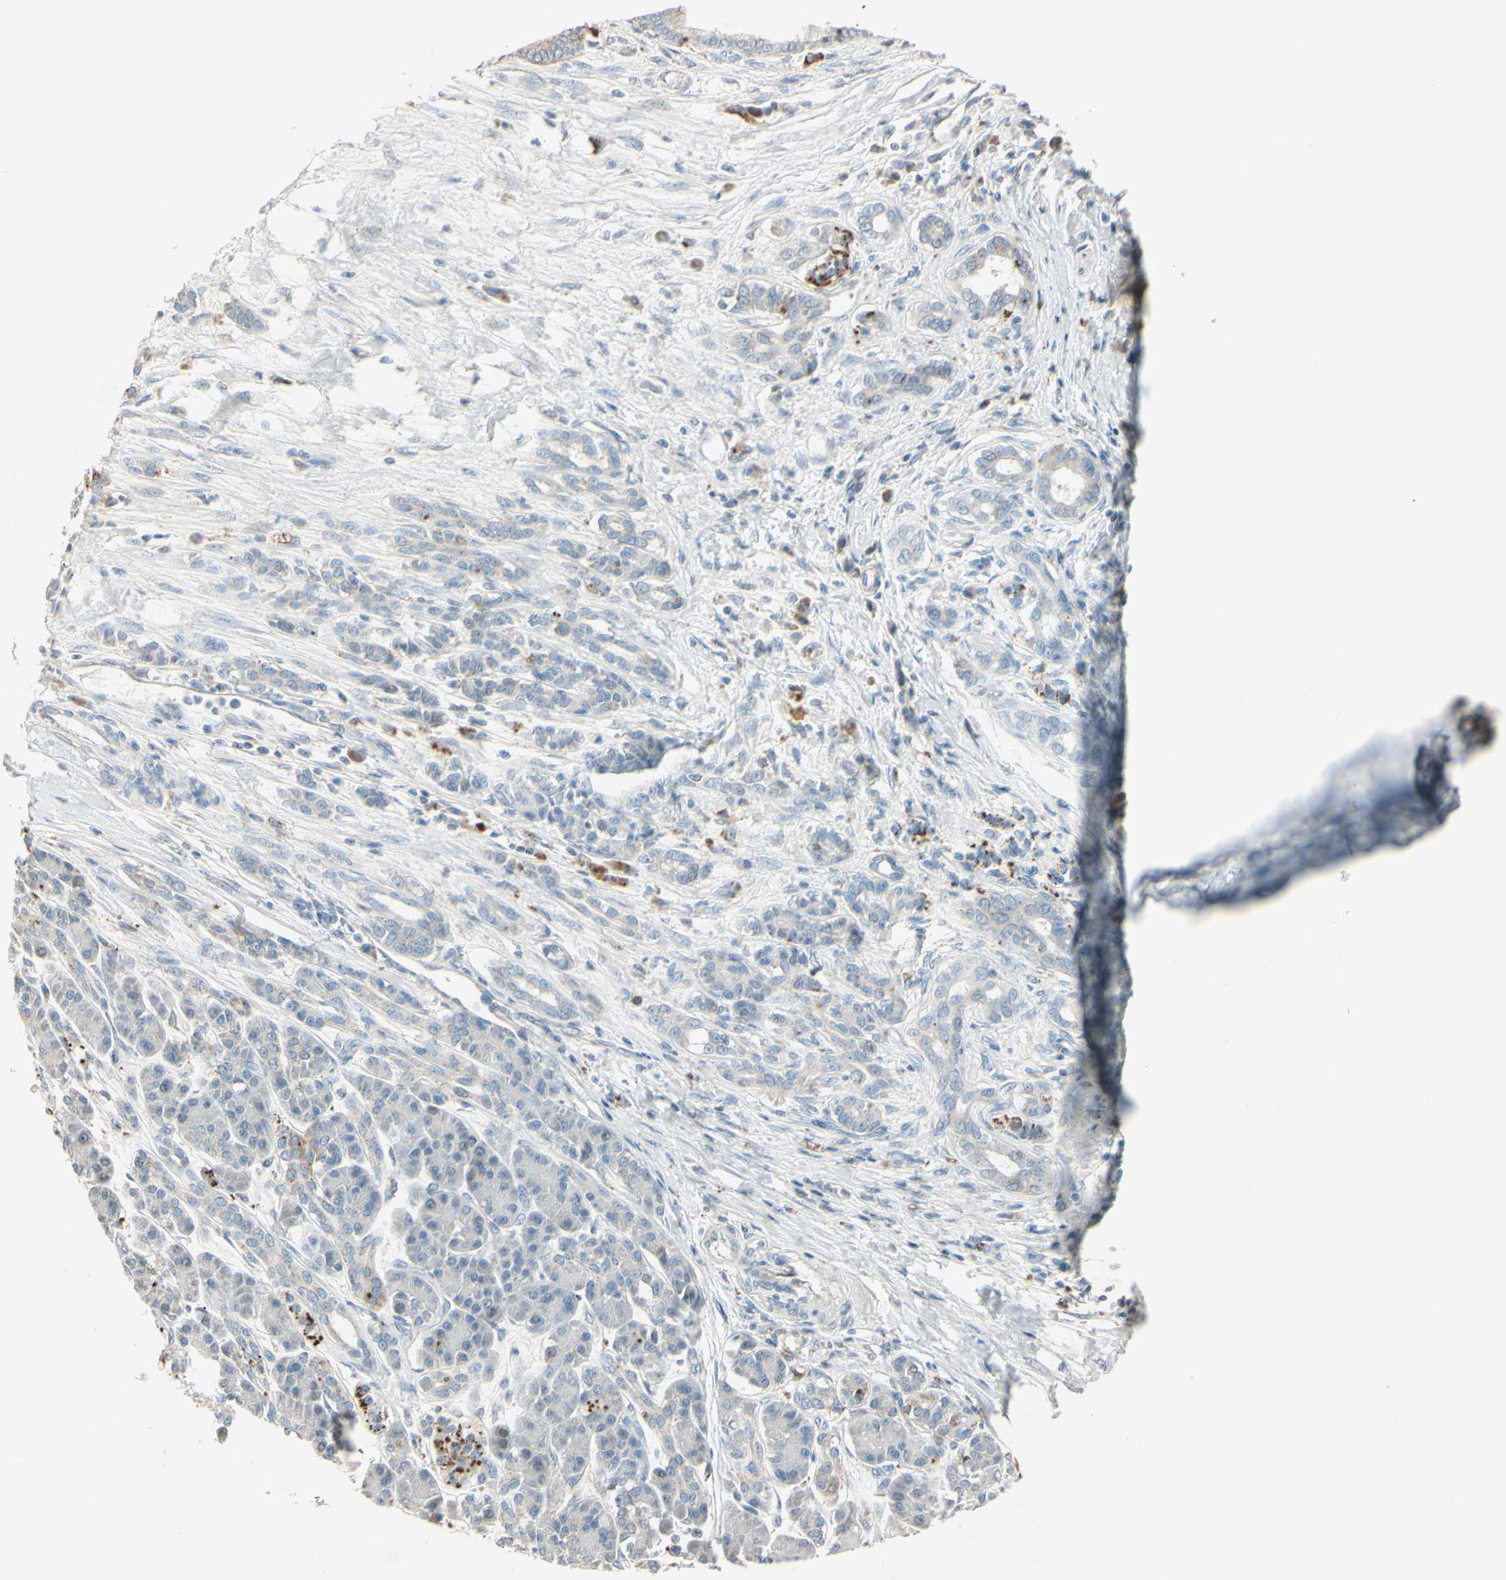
{"staining": {"intensity": "negative", "quantity": "none", "location": "none"}, "tissue": "pancreatic cancer", "cell_type": "Tumor cells", "image_type": "cancer", "snomed": [{"axis": "morphology", "description": "Adenocarcinoma, NOS"}, {"axis": "topography", "description": "Pancreas"}], "caption": "The photomicrograph displays no staining of tumor cells in pancreatic cancer. (DAB (3,3'-diaminobenzidine) immunohistochemistry, high magnification).", "gene": "ANGPTL1", "patient": {"sex": "male", "age": 59}}